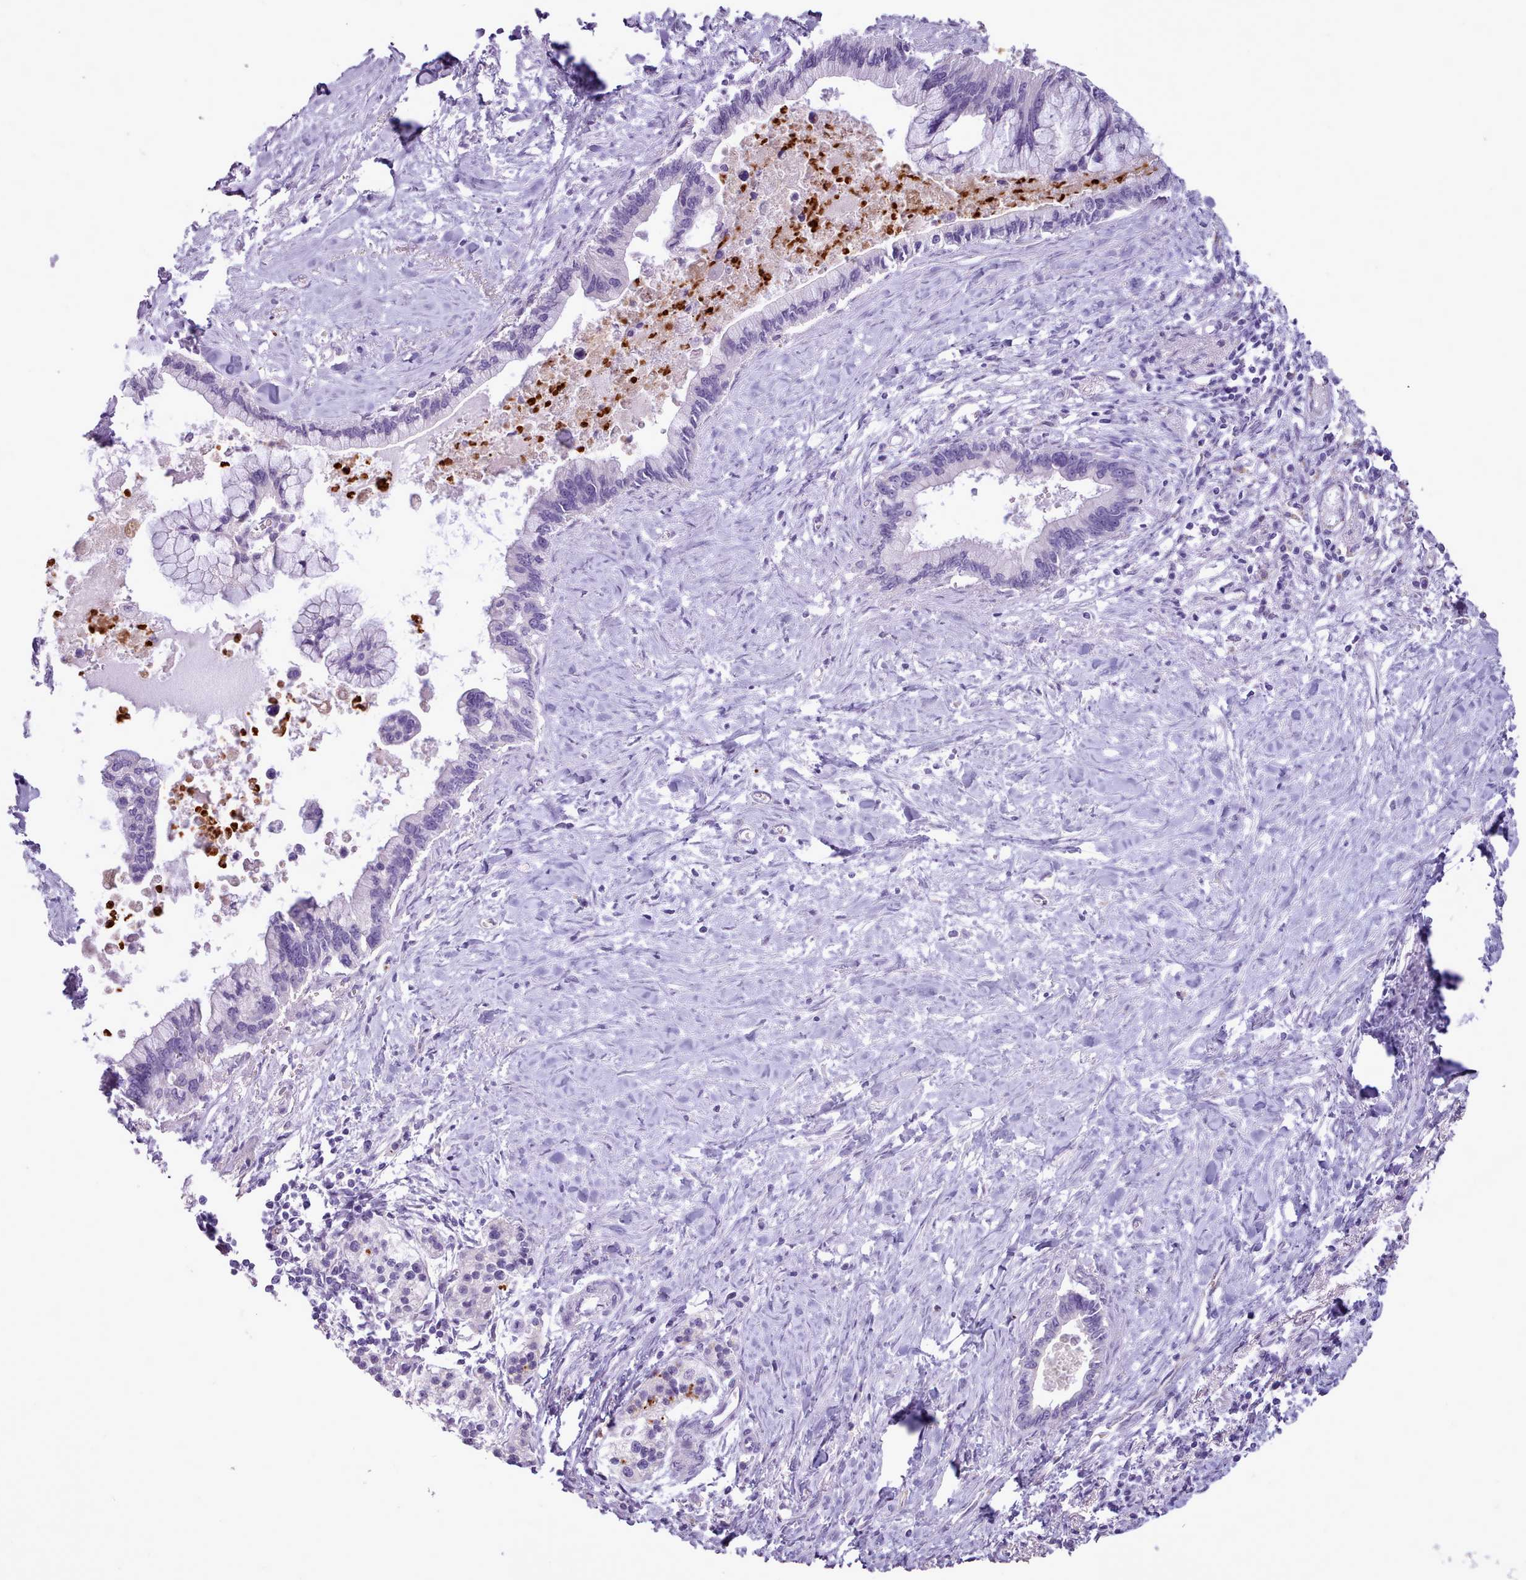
{"staining": {"intensity": "negative", "quantity": "none", "location": "none"}, "tissue": "pancreatic cancer", "cell_type": "Tumor cells", "image_type": "cancer", "snomed": [{"axis": "morphology", "description": "Adenocarcinoma, NOS"}, {"axis": "topography", "description": "Pancreas"}], "caption": "Tumor cells are negative for brown protein staining in adenocarcinoma (pancreatic). (DAB (3,3'-diaminobenzidine) IHC visualized using brightfield microscopy, high magnification).", "gene": "ATRAID", "patient": {"sex": "female", "age": 83}}